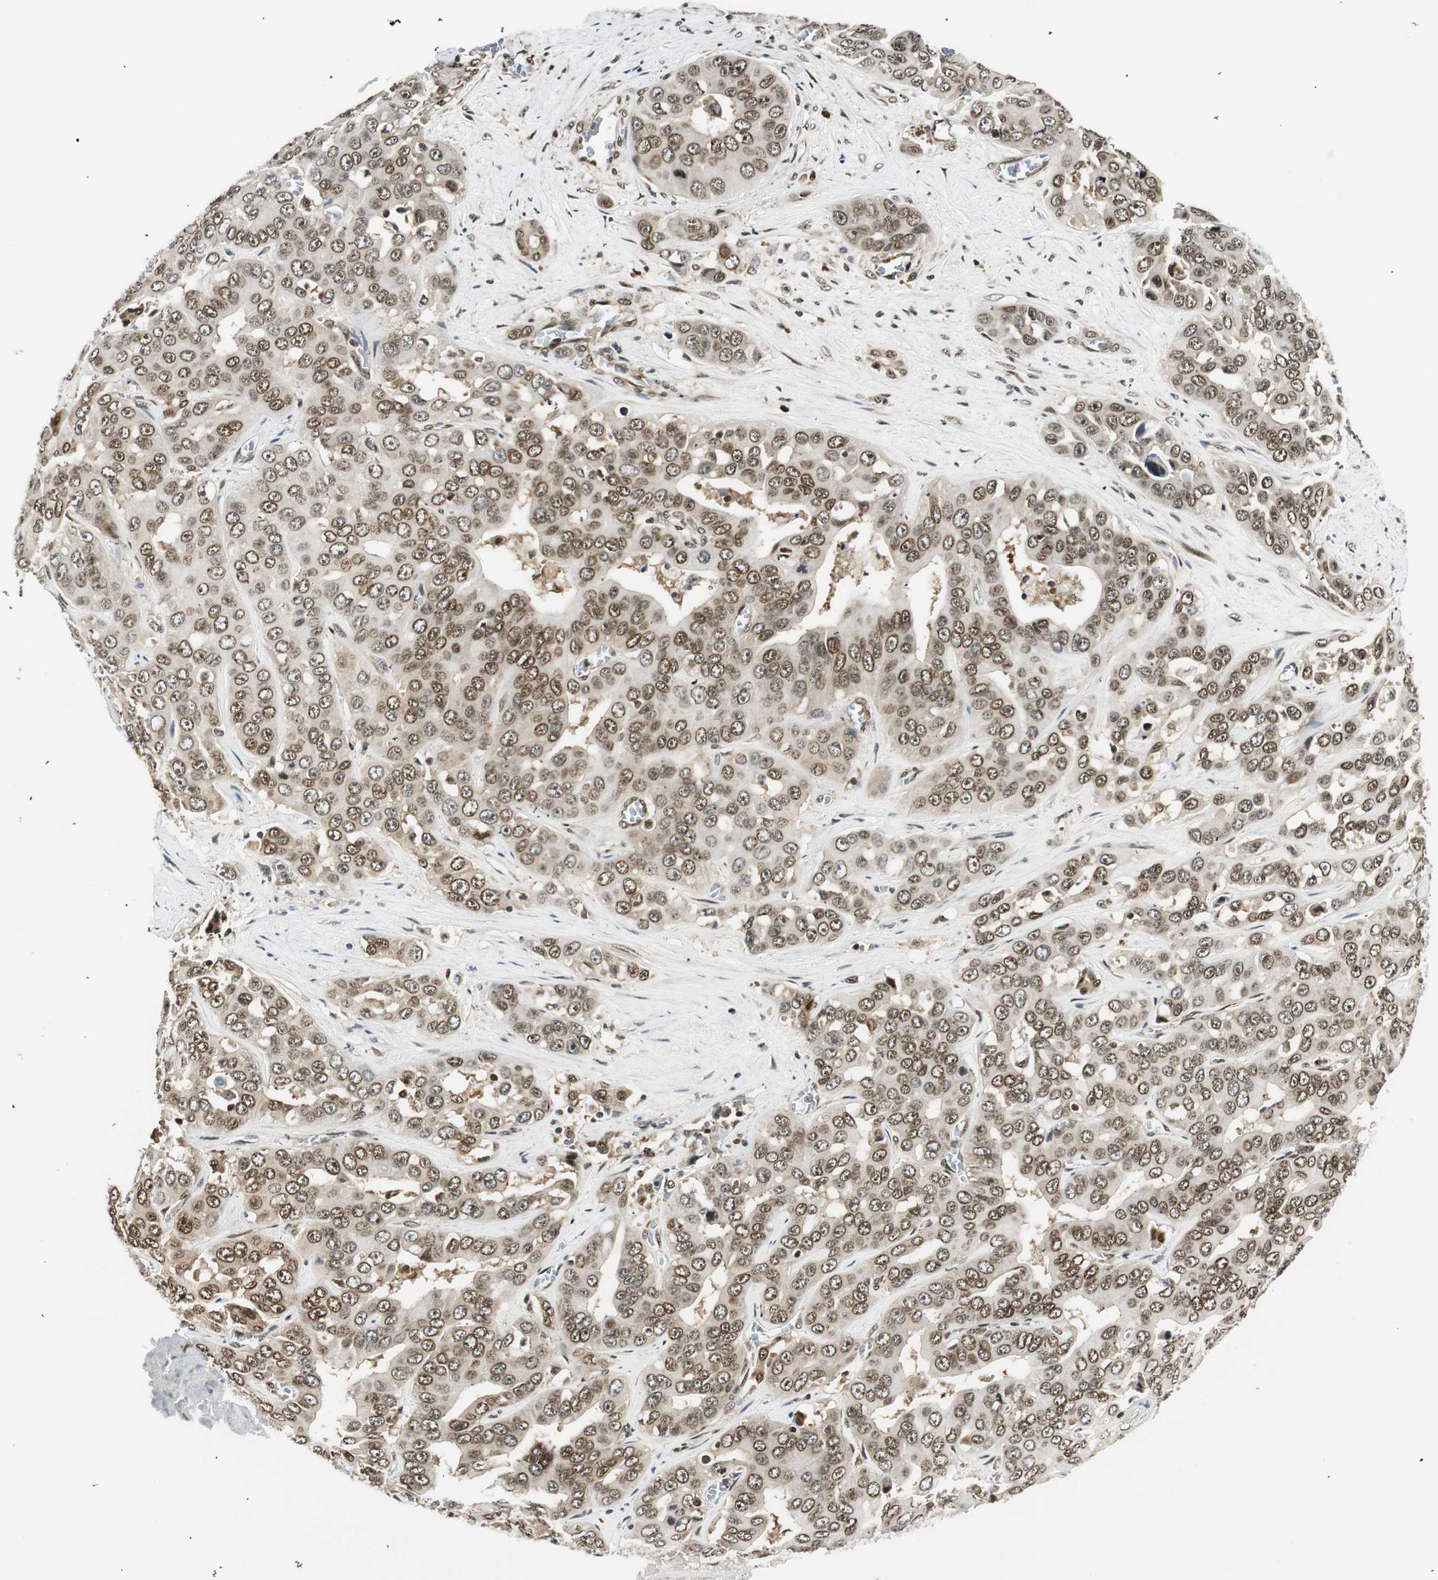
{"staining": {"intensity": "moderate", "quantity": ">75%", "location": "nuclear"}, "tissue": "liver cancer", "cell_type": "Tumor cells", "image_type": "cancer", "snomed": [{"axis": "morphology", "description": "Cholangiocarcinoma"}, {"axis": "topography", "description": "Liver"}], "caption": "Immunohistochemistry (DAB) staining of human liver cholangiocarcinoma shows moderate nuclear protein expression in approximately >75% of tumor cells. The staining was performed using DAB (3,3'-diaminobenzidine), with brown indicating positive protein expression. Nuclei are stained blue with hematoxylin.", "gene": "RING1", "patient": {"sex": "female", "age": 52}}